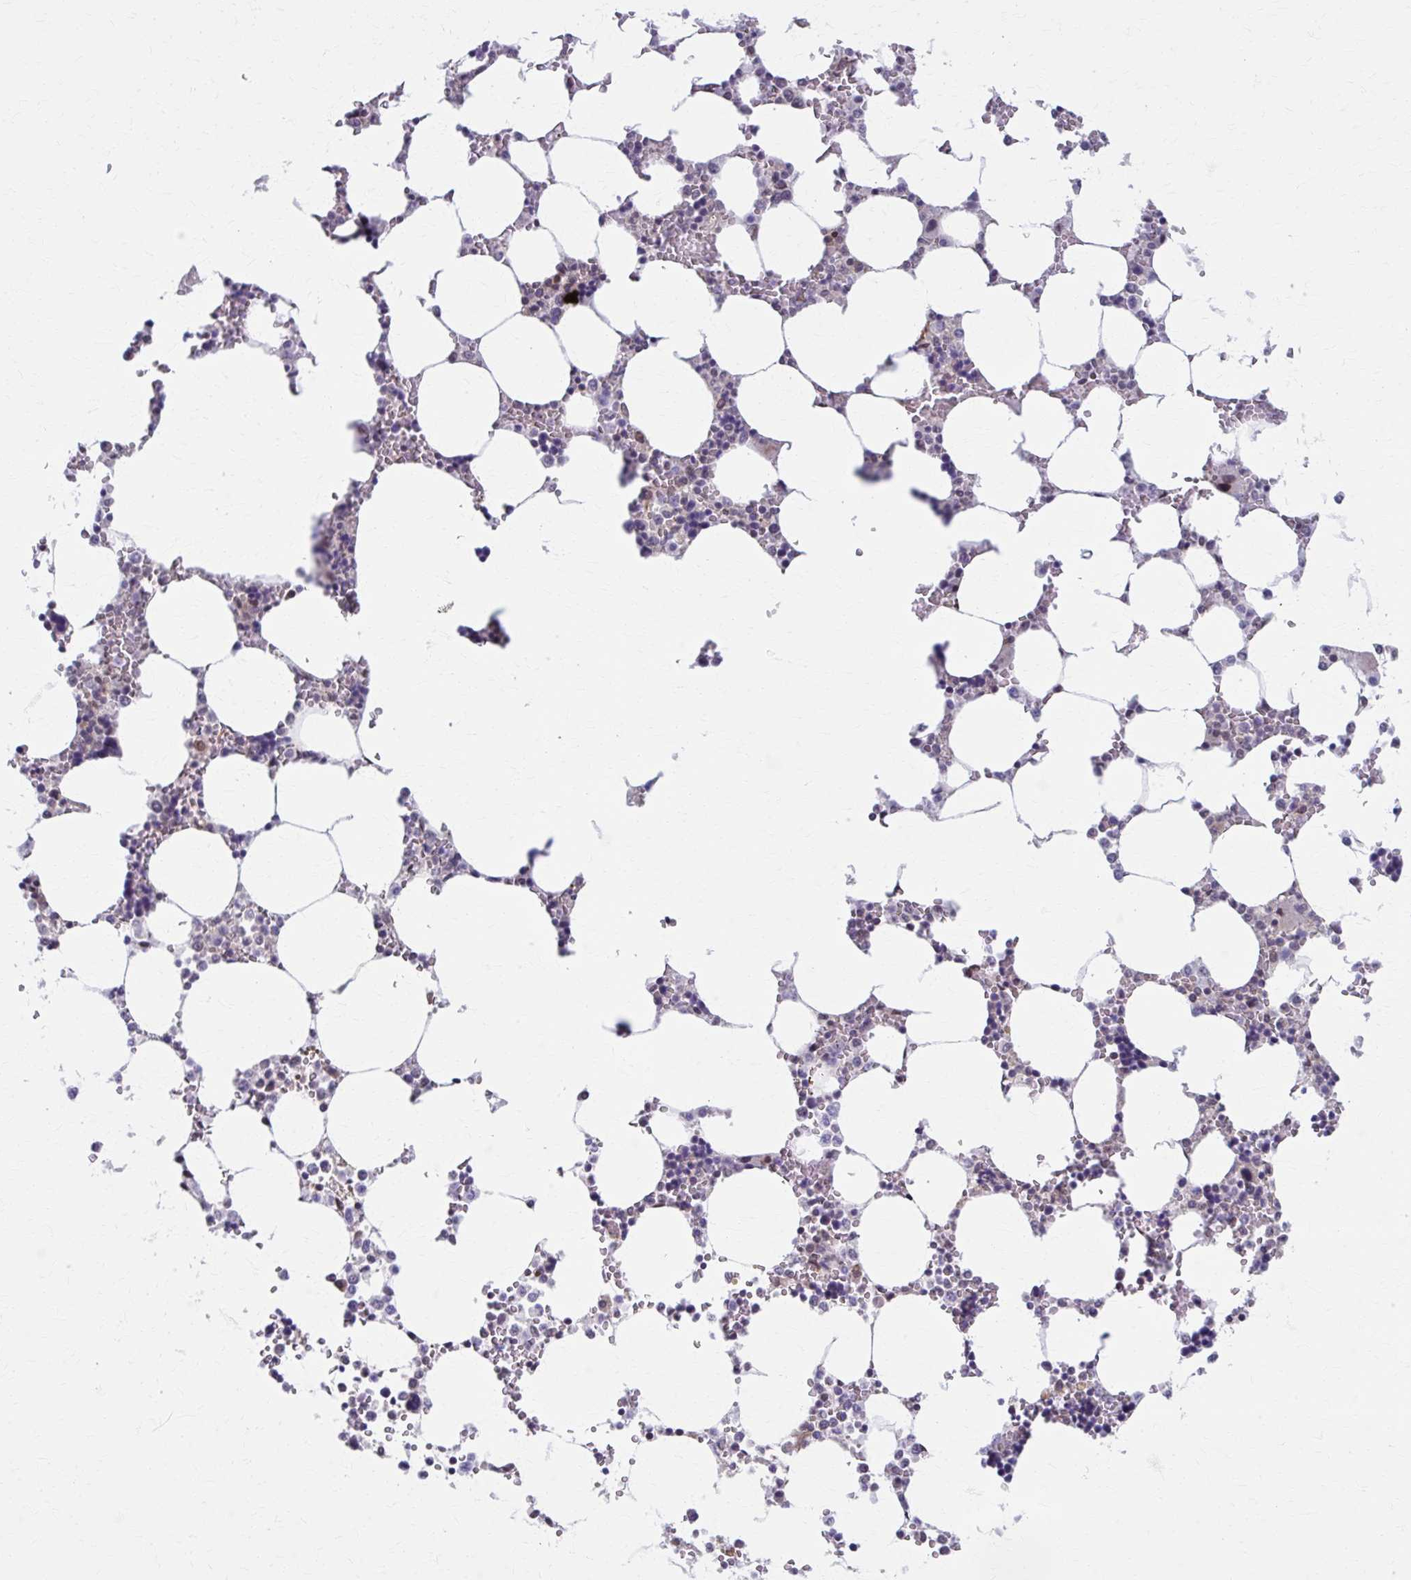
{"staining": {"intensity": "negative", "quantity": "none", "location": "none"}, "tissue": "bone marrow", "cell_type": "Hematopoietic cells", "image_type": "normal", "snomed": [{"axis": "morphology", "description": "Normal tissue, NOS"}, {"axis": "topography", "description": "Bone marrow"}], "caption": "A high-resolution histopathology image shows IHC staining of benign bone marrow, which displays no significant positivity in hematopoietic cells.", "gene": "SETBP1", "patient": {"sex": "male", "age": 64}}